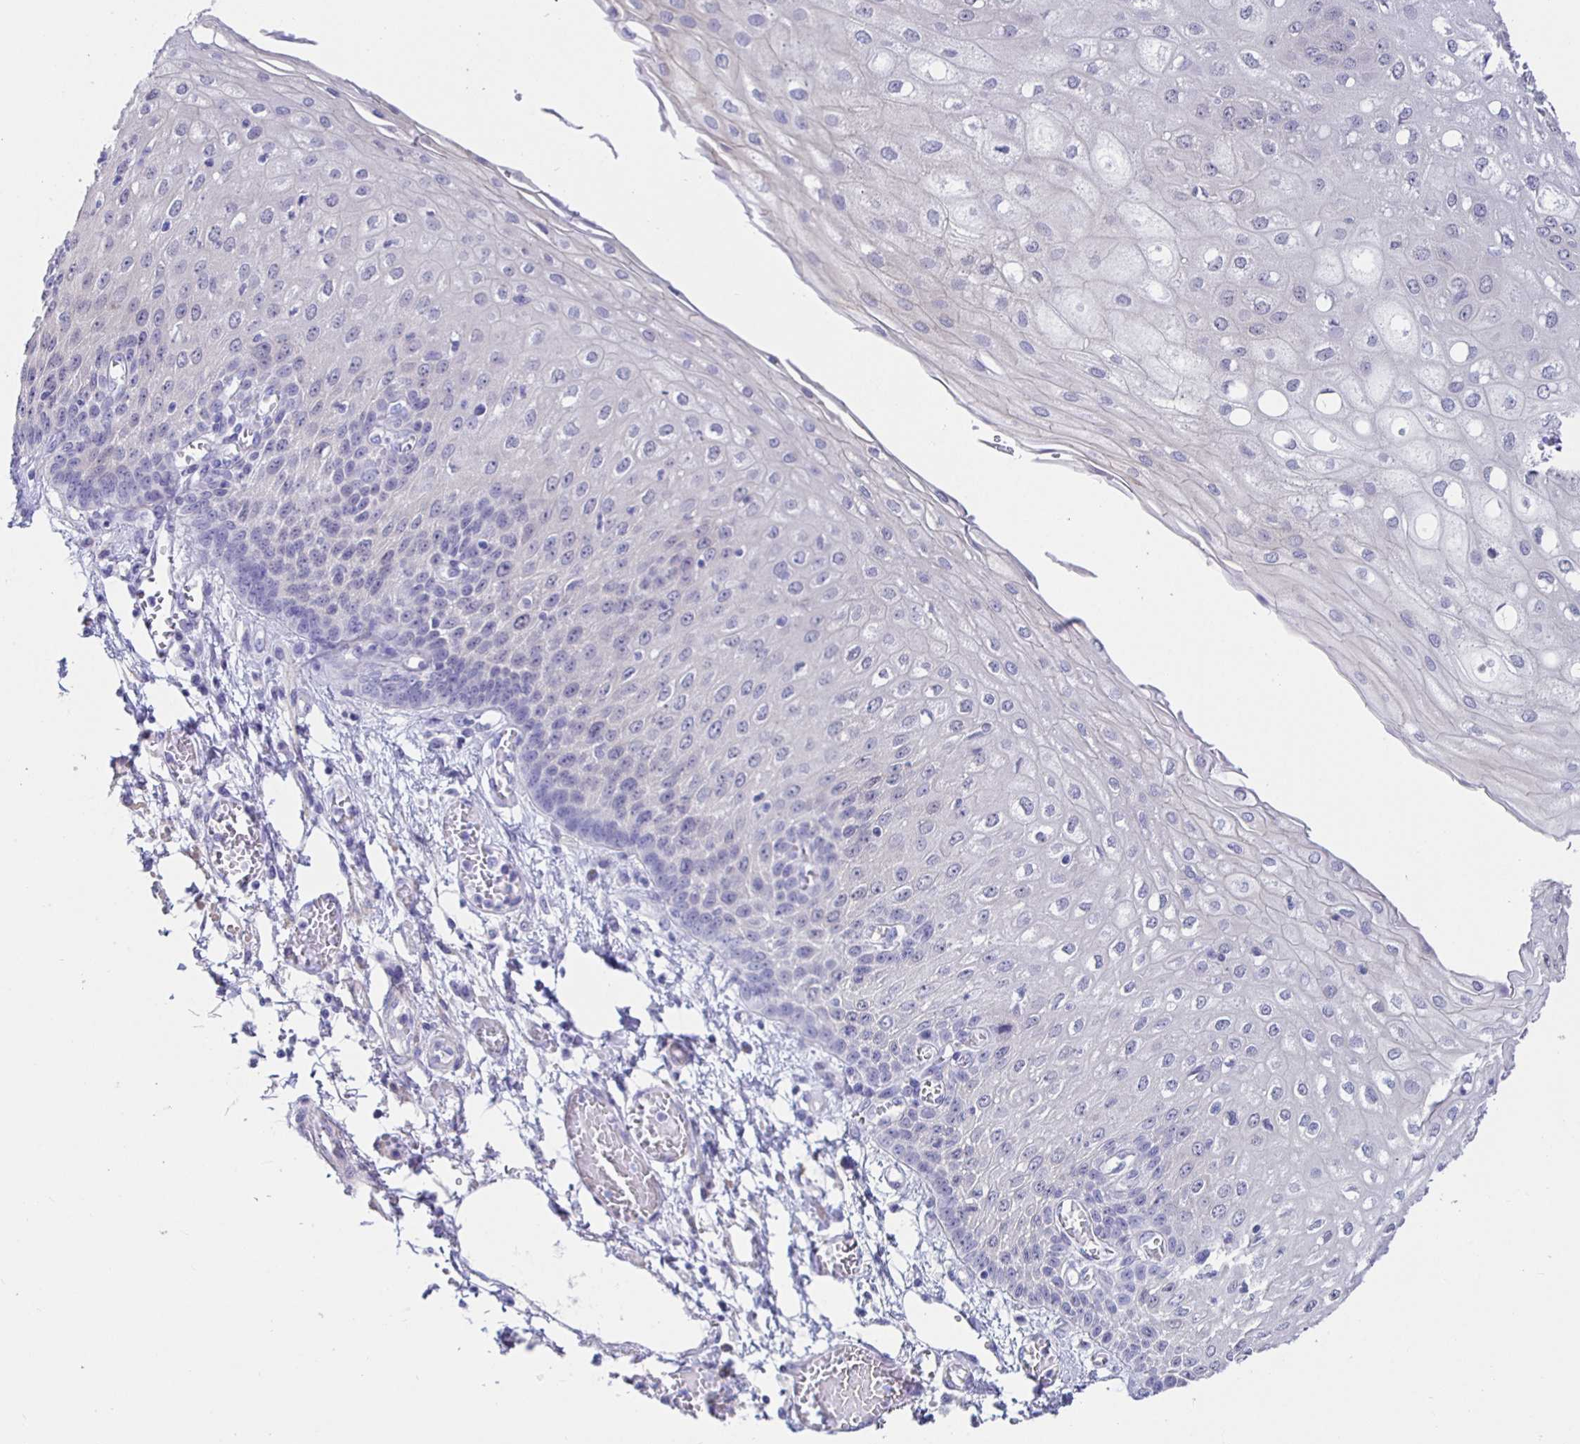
{"staining": {"intensity": "negative", "quantity": "none", "location": "none"}, "tissue": "esophagus", "cell_type": "Squamous epithelial cells", "image_type": "normal", "snomed": [{"axis": "morphology", "description": "Normal tissue, NOS"}, {"axis": "morphology", "description": "Adenocarcinoma, NOS"}, {"axis": "topography", "description": "Esophagus"}], "caption": "DAB (3,3'-diaminobenzidine) immunohistochemical staining of normal esophagus shows no significant positivity in squamous epithelial cells.", "gene": "HSPA4L", "patient": {"sex": "male", "age": 81}}